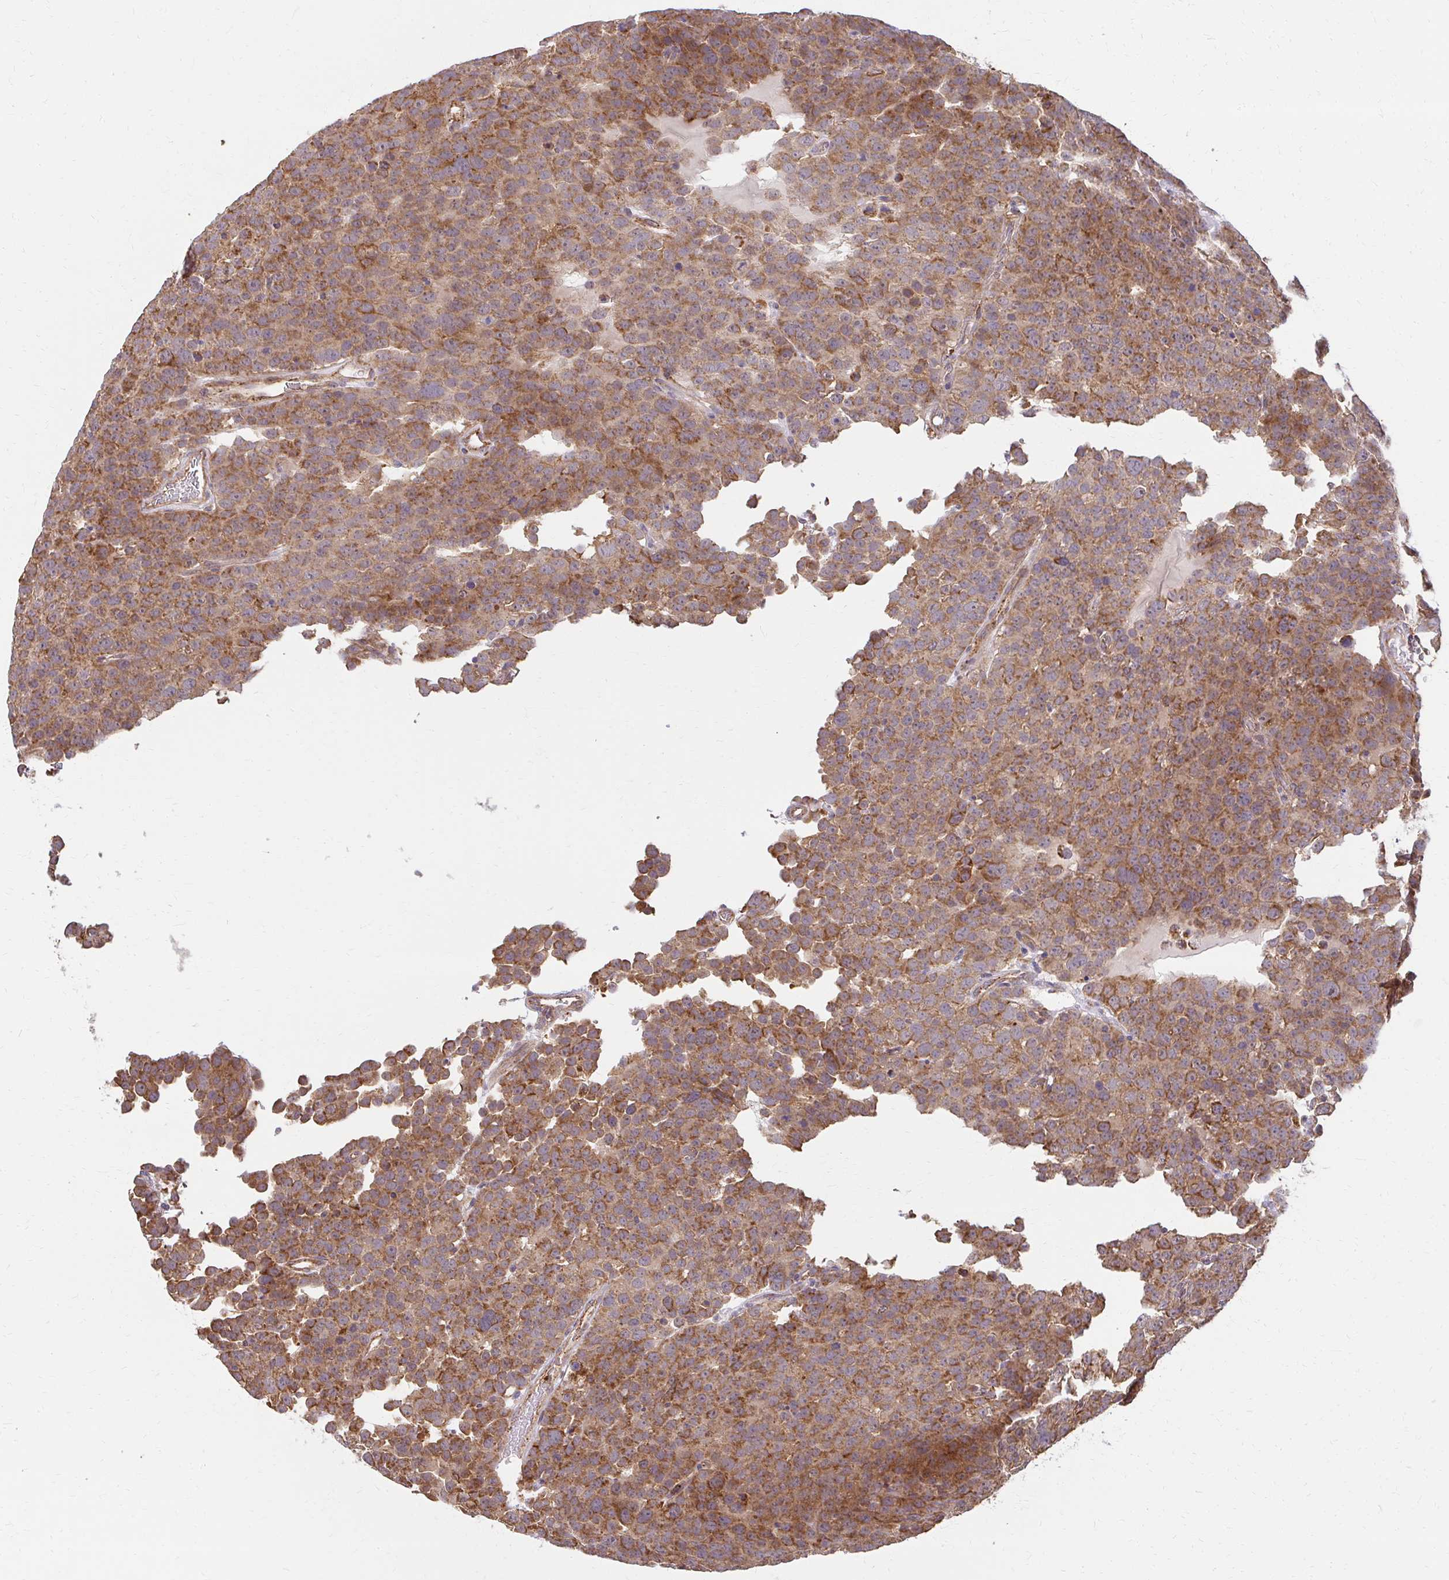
{"staining": {"intensity": "moderate", "quantity": ">75%", "location": "cytoplasmic/membranous"}, "tissue": "testis cancer", "cell_type": "Tumor cells", "image_type": "cancer", "snomed": [{"axis": "morphology", "description": "Seminoma, NOS"}, {"axis": "topography", "description": "Testis"}], "caption": "Brown immunohistochemical staining in testis seminoma exhibits moderate cytoplasmic/membranous positivity in approximately >75% of tumor cells.", "gene": "GNS", "patient": {"sex": "male", "age": 71}}